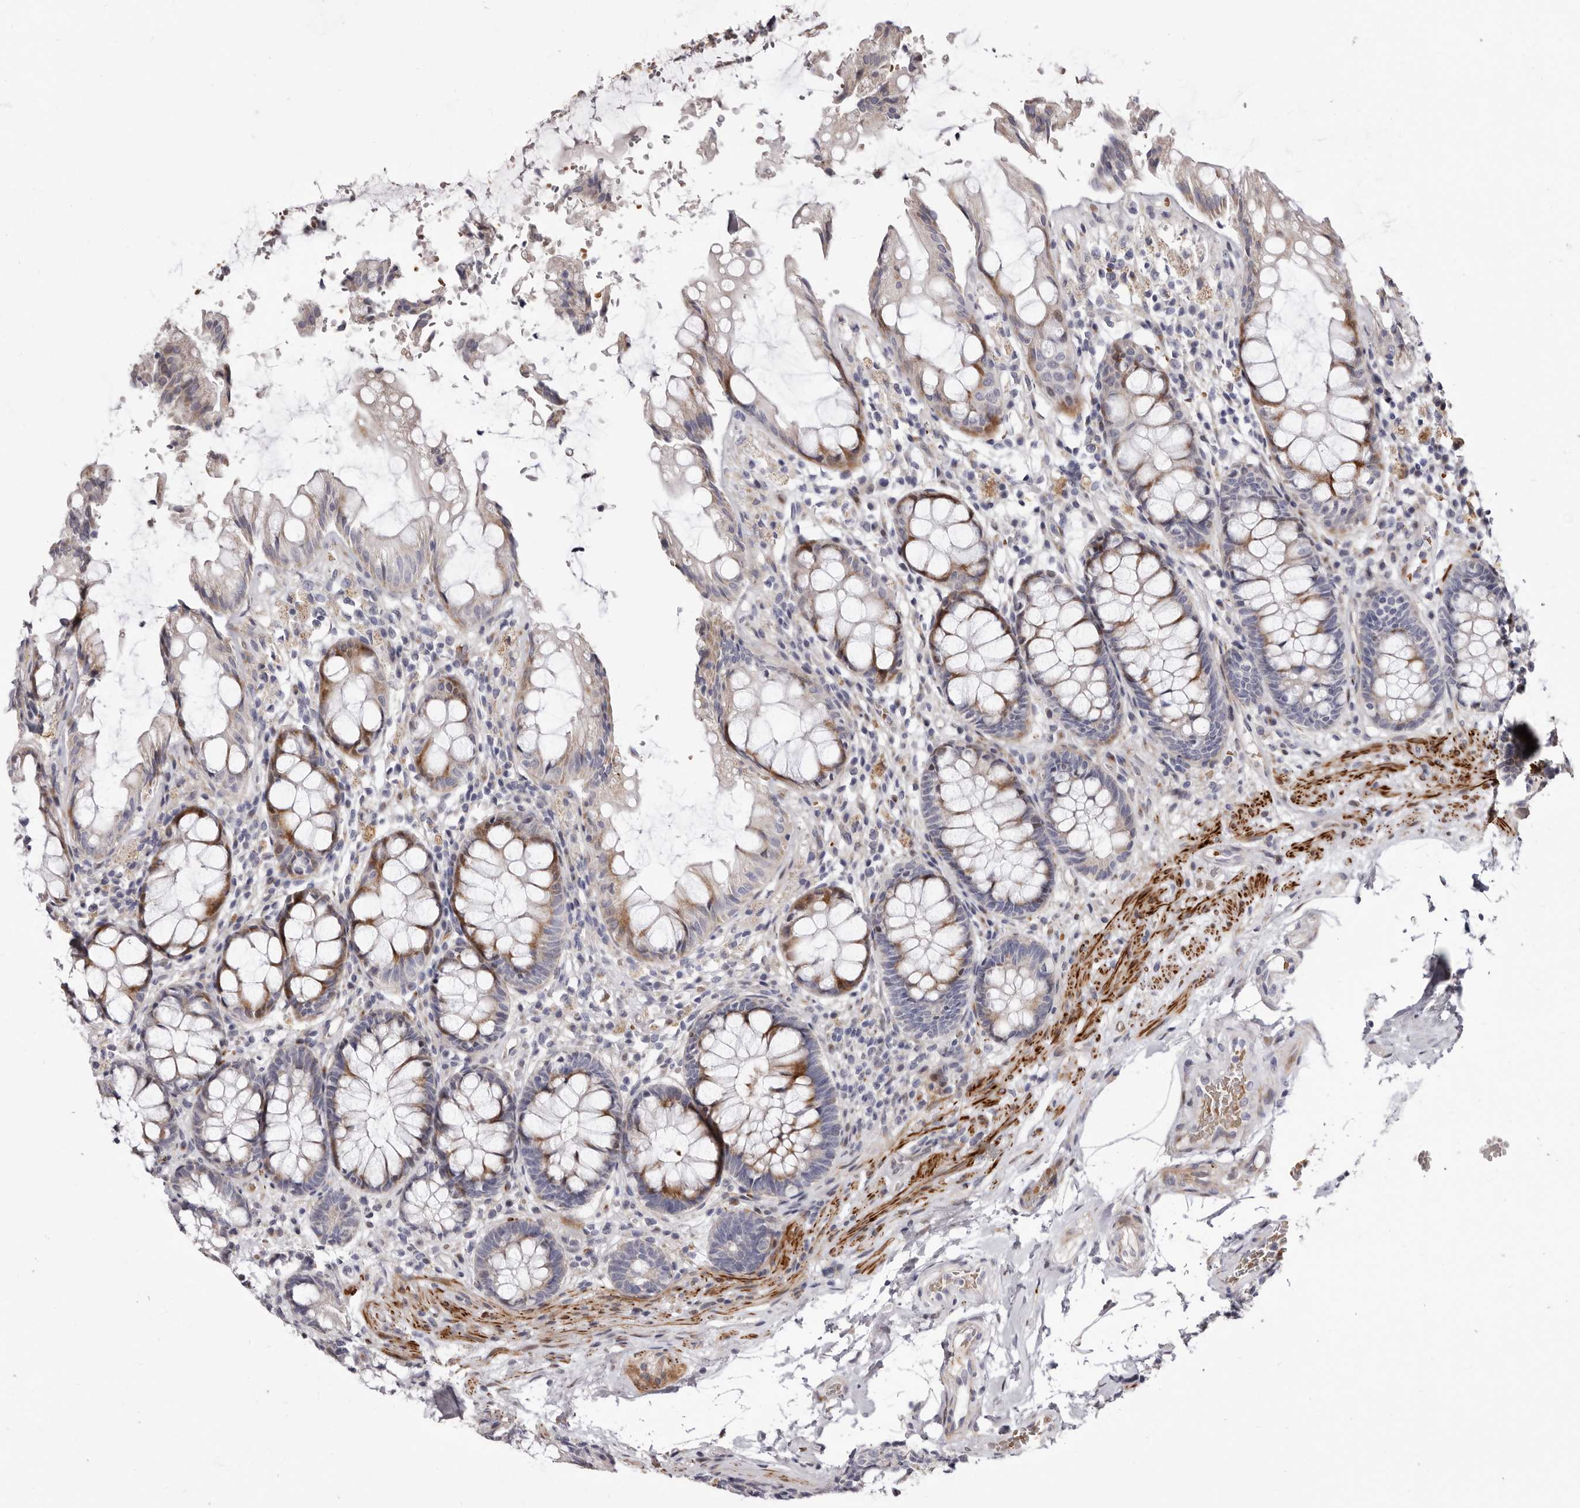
{"staining": {"intensity": "moderate", "quantity": ">75%", "location": "cytoplasmic/membranous"}, "tissue": "rectum", "cell_type": "Glandular cells", "image_type": "normal", "snomed": [{"axis": "morphology", "description": "Normal tissue, NOS"}, {"axis": "topography", "description": "Rectum"}], "caption": "Protein expression by IHC displays moderate cytoplasmic/membranous expression in approximately >75% of glandular cells in unremarkable rectum.", "gene": "AIDA", "patient": {"sex": "male", "age": 64}}